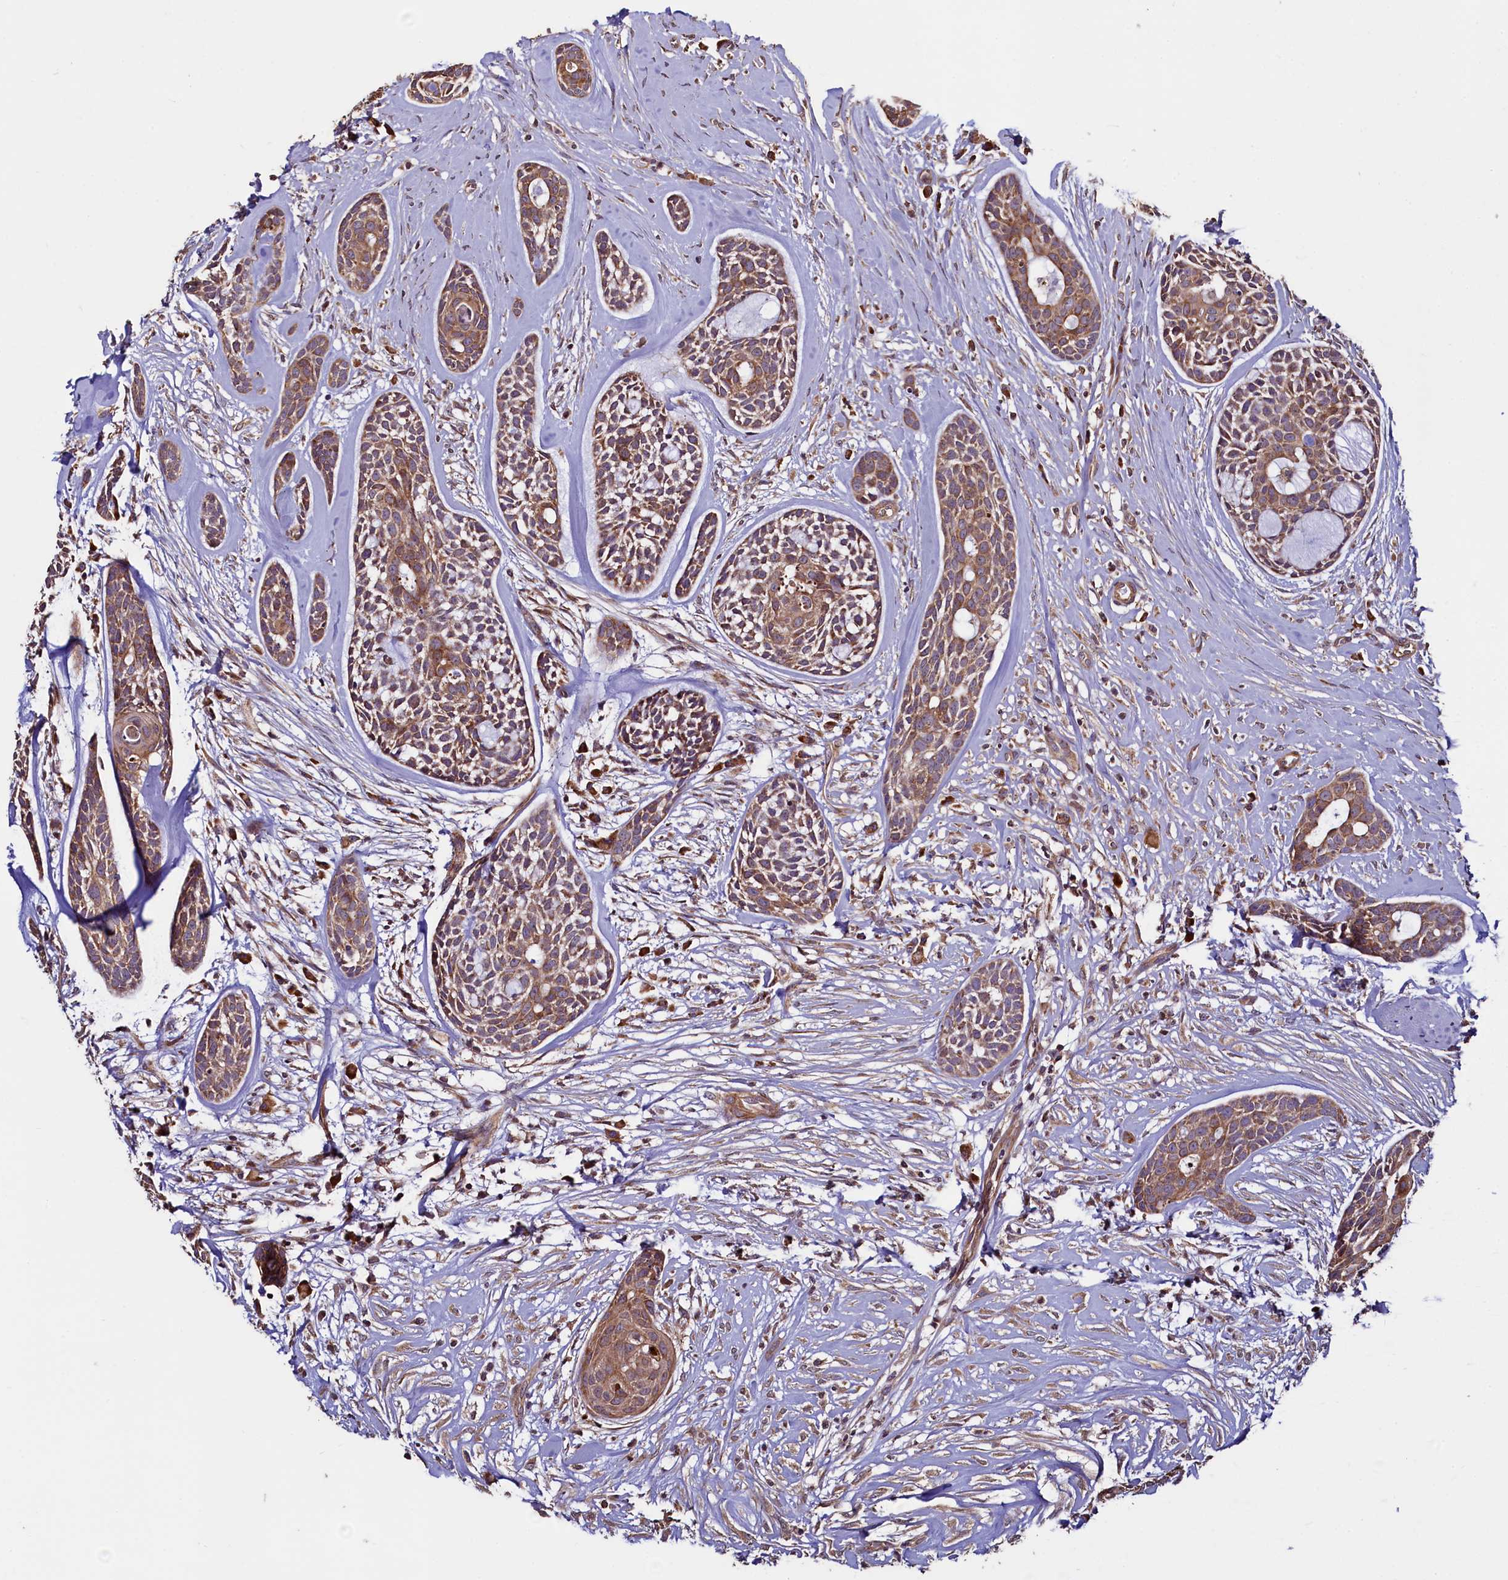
{"staining": {"intensity": "moderate", "quantity": ">75%", "location": "cytoplasmic/membranous"}, "tissue": "head and neck cancer", "cell_type": "Tumor cells", "image_type": "cancer", "snomed": [{"axis": "morphology", "description": "Adenocarcinoma, NOS"}, {"axis": "topography", "description": "Subcutis"}, {"axis": "topography", "description": "Head-Neck"}], "caption": "There is medium levels of moderate cytoplasmic/membranous expression in tumor cells of head and neck cancer, as demonstrated by immunohistochemical staining (brown color).", "gene": "RBFA", "patient": {"sex": "female", "age": 73}}